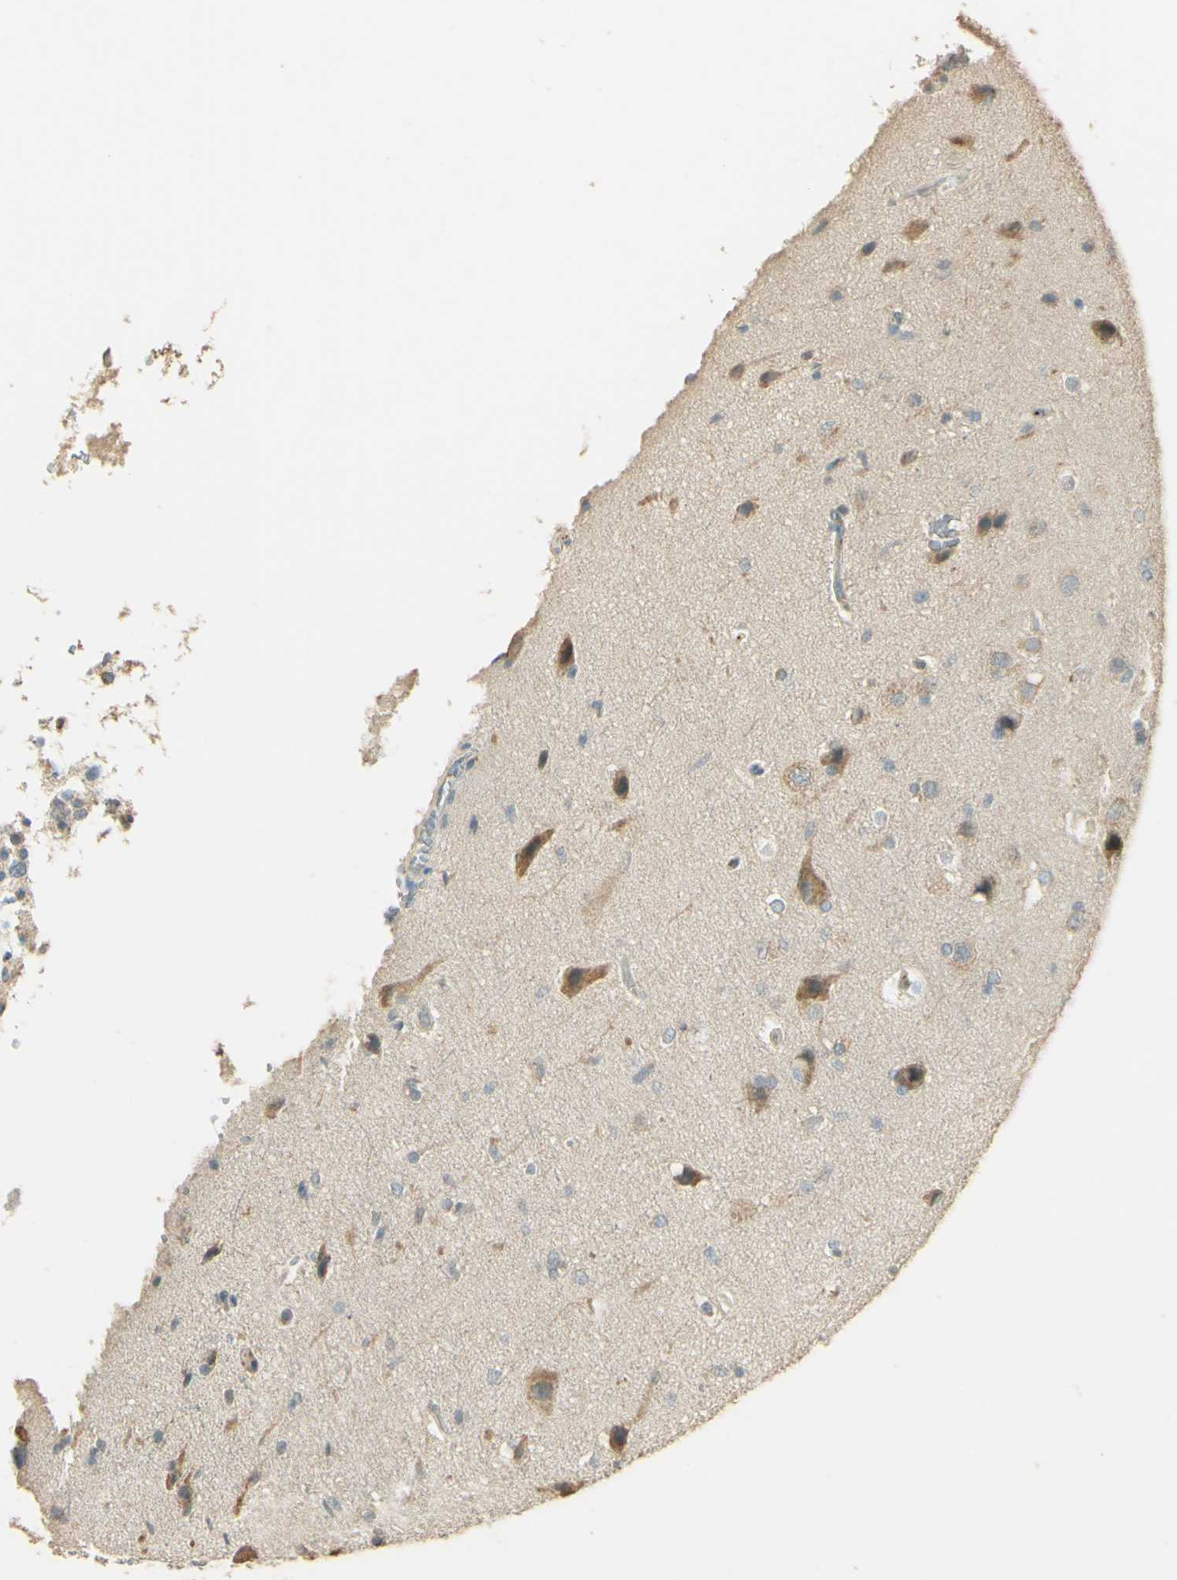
{"staining": {"intensity": "weak", "quantity": "25%-75%", "location": "cytoplasmic/membranous"}, "tissue": "glioma", "cell_type": "Tumor cells", "image_type": "cancer", "snomed": [{"axis": "morphology", "description": "Glioma, malignant, Low grade"}, {"axis": "topography", "description": "Brain"}], "caption": "Weak cytoplasmic/membranous staining for a protein is present in about 25%-75% of tumor cells of glioma using immunohistochemistry (IHC).", "gene": "UXS1", "patient": {"sex": "female", "age": 37}}